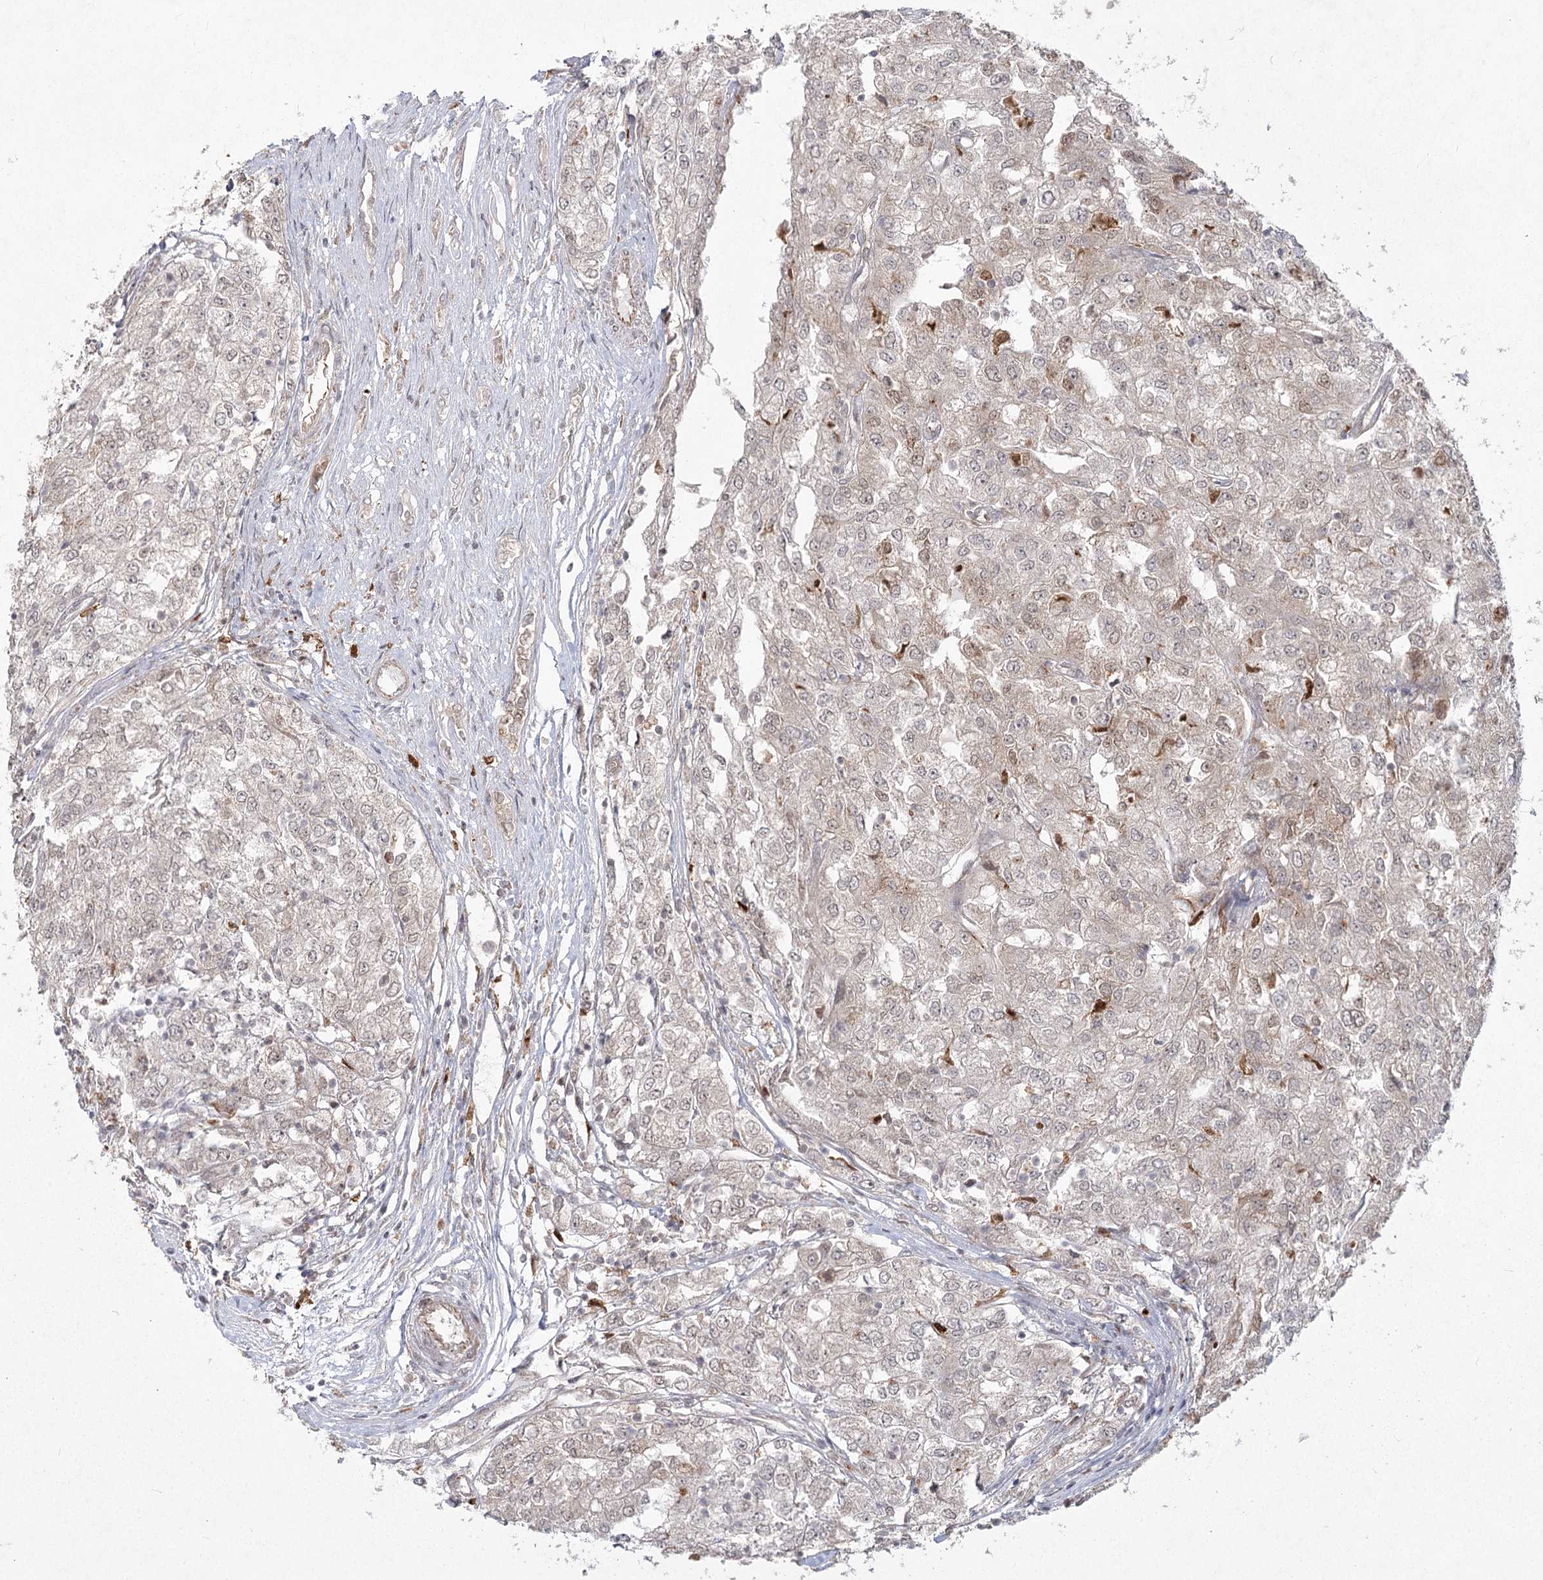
{"staining": {"intensity": "weak", "quantity": "<25%", "location": "cytoplasmic/membranous,nuclear"}, "tissue": "renal cancer", "cell_type": "Tumor cells", "image_type": "cancer", "snomed": [{"axis": "morphology", "description": "Adenocarcinoma, NOS"}, {"axis": "topography", "description": "Kidney"}], "caption": "IHC image of neoplastic tissue: renal cancer (adenocarcinoma) stained with DAB (3,3'-diaminobenzidine) shows no significant protein expression in tumor cells.", "gene": "AP2M1", "patient": {"sex": "female", "age": 54}}